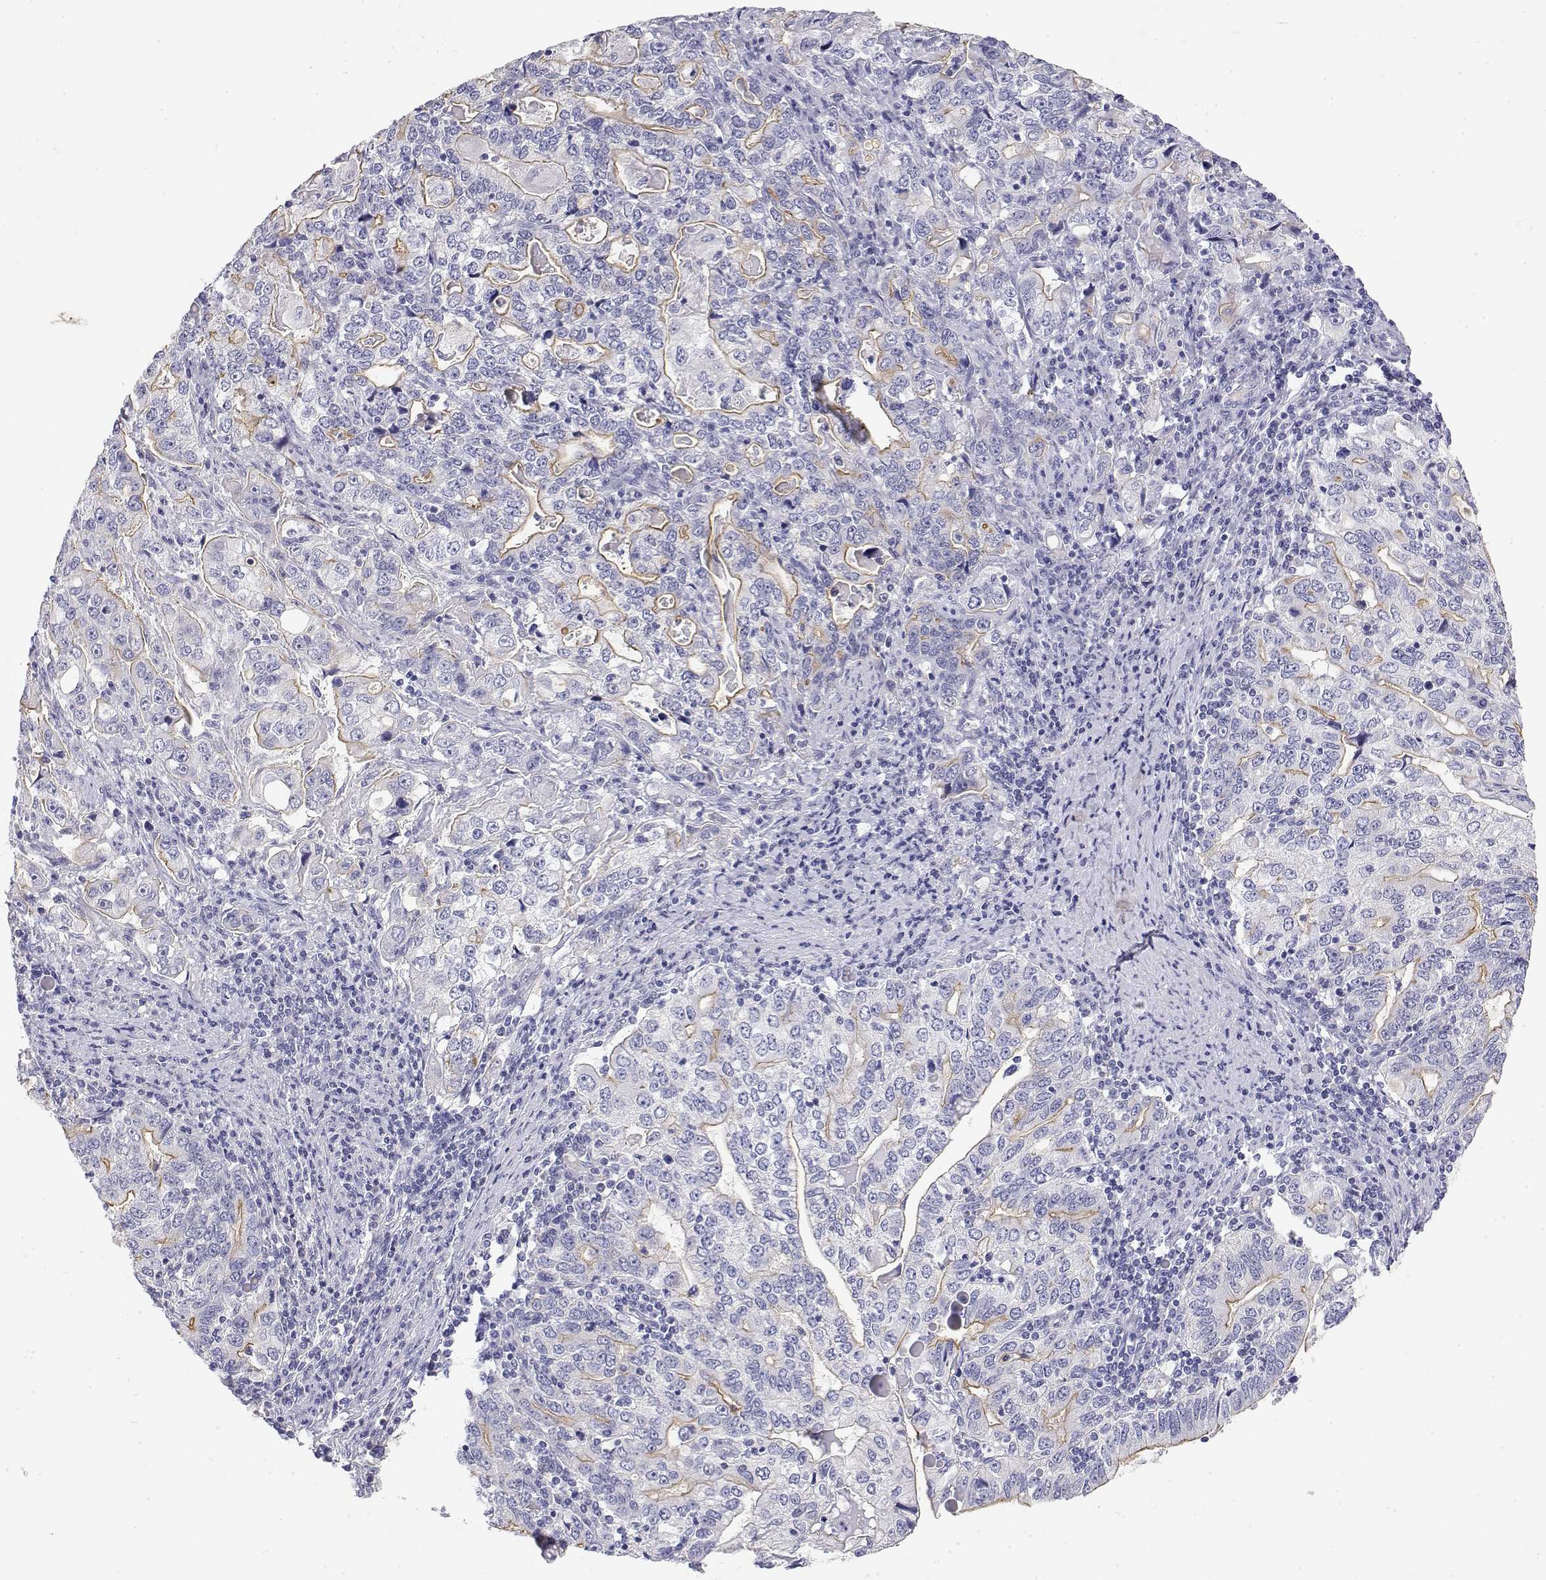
{"staining": {"intensity": "weak", "quantity": "25%-75%", "location": "cytoplasmic/membranous"}, "tissue": "stomach cancer", "cell_type": "Tumor cells", "image_type": "cancer", "snomed": [{"axis": "morphology", "description": "Adenocarcinoma, NOS"}, {"axis": "topography", "description": "Stomach, lower"}], "caption": "Stomach adenocarcinoma stained with a protein marker exhibits weak staining in tumor cells.", "gene": "MISP", "patient": {"sex": "female", "age": 72}}